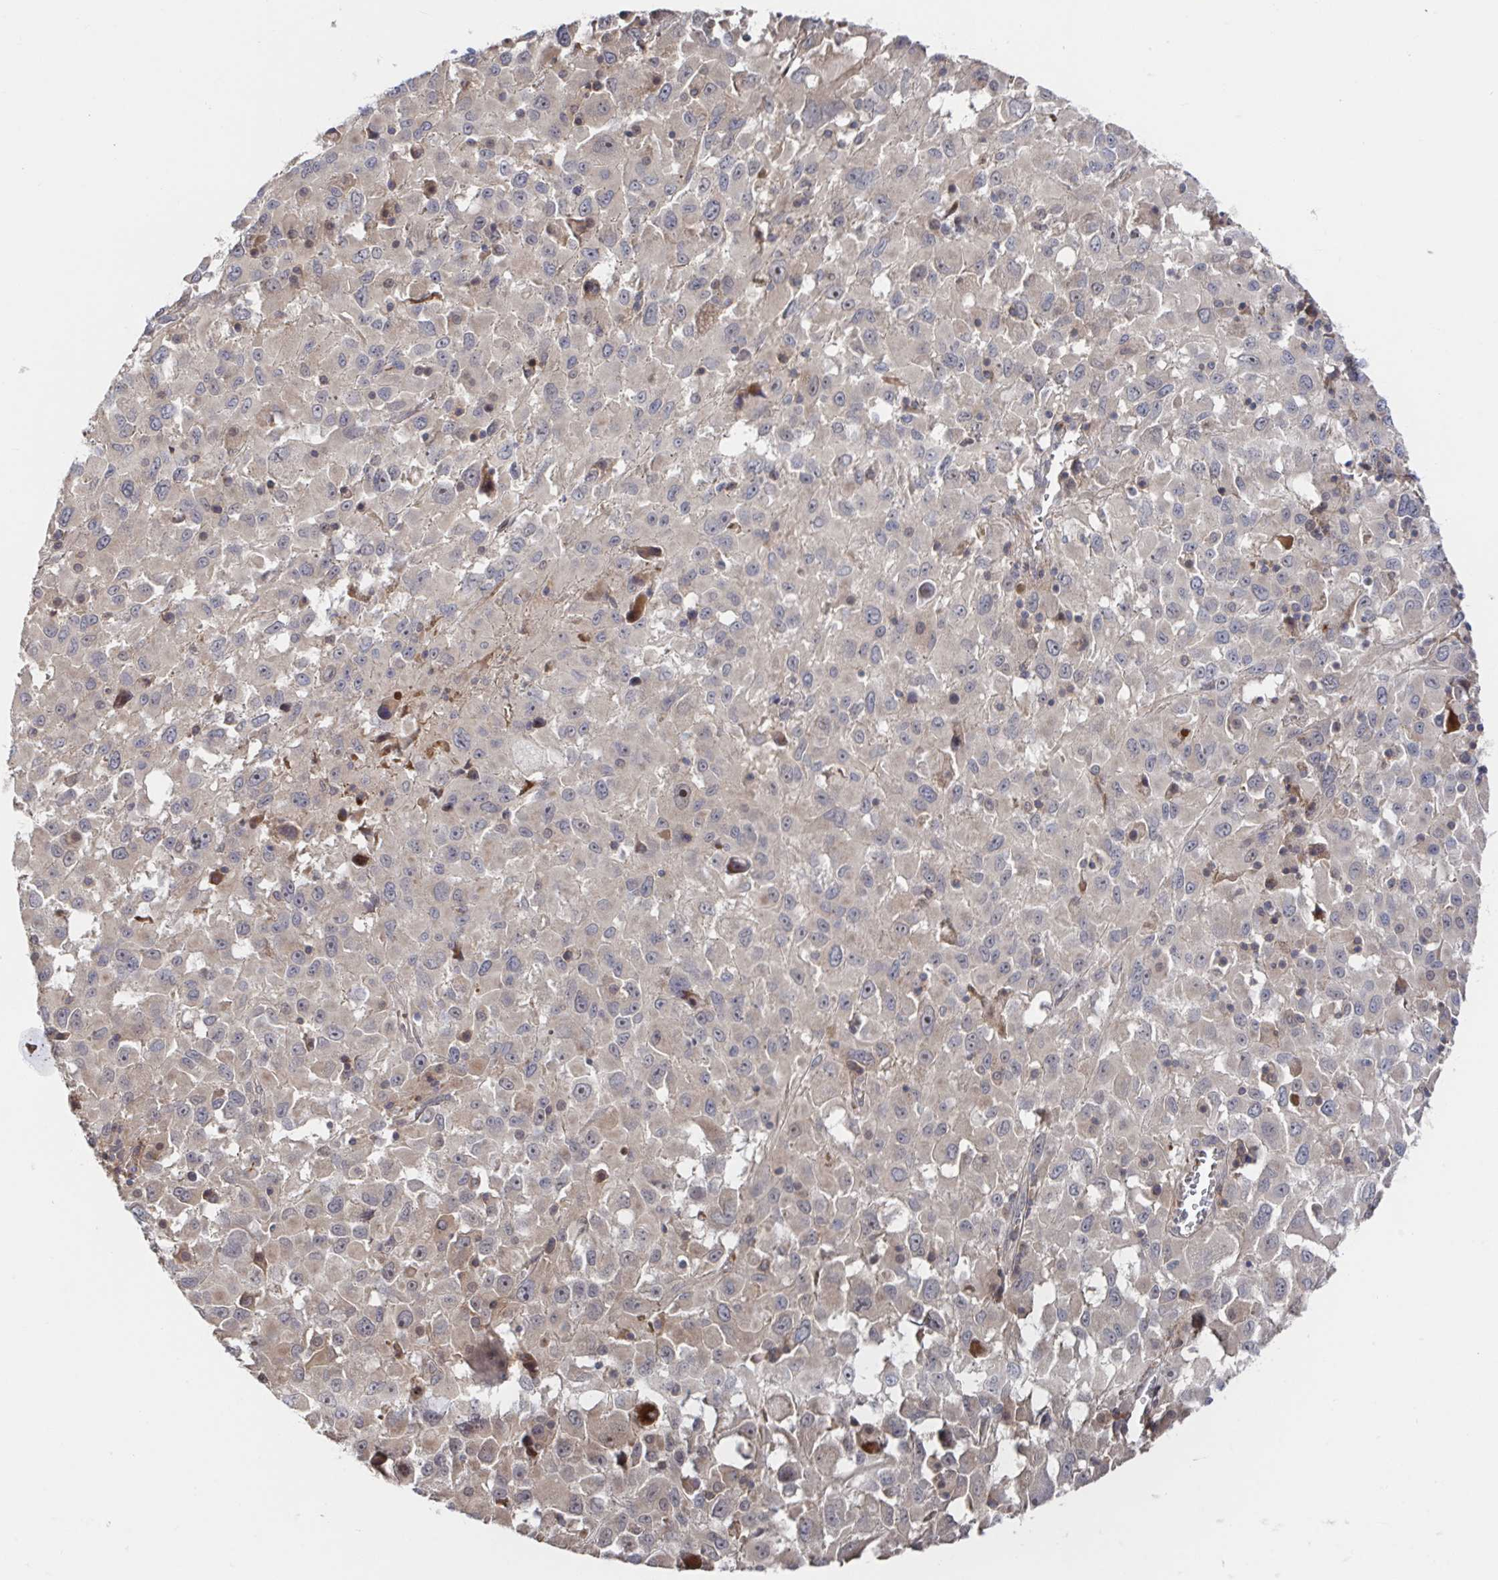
{"staining": {"intensity": "negative", "quantity": "none", "location": "none"}, "tissue": "melanoma", "cell_type": "Tumor cells", "image_type": "cancer", "snomed": [{"axis": "morphology", "description": "Malignant melanoma, Metastatic site"}, {"axis": "topography", "description": "Soft tissue"}], "caption": "DAB (3,3'-diaminobenzidine) immunohistochemical staining of human malignant melanoma (metastatic site) displays no significant expression in tumor cells.", "gene": "DHRS12", "patient": {"sex": "male", "age": 50}}